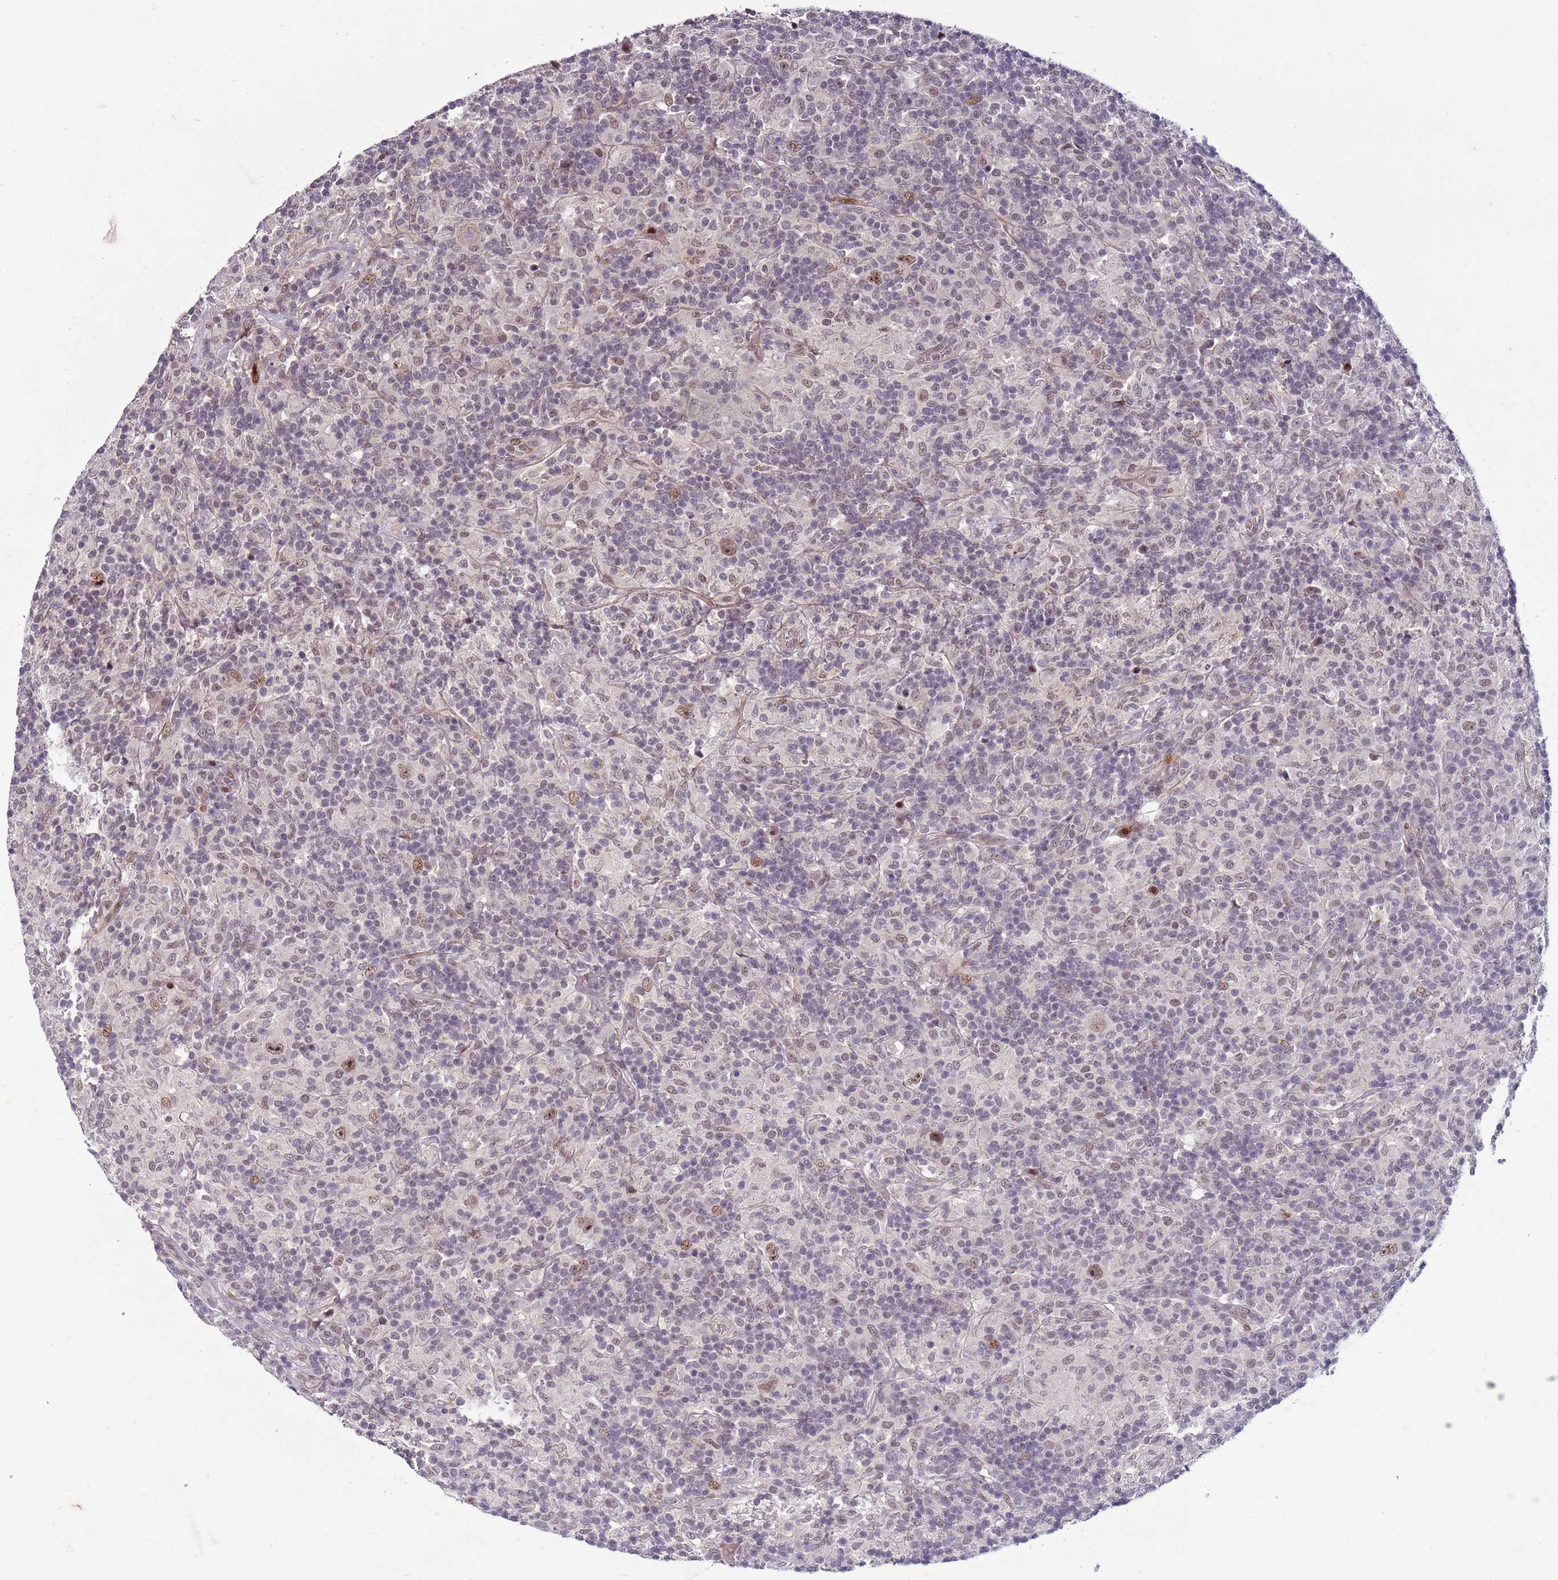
{"staining": {"intensity": "moderate", "quantity": ">75%", "location": "nuclear"}, "tissue": "lymphoma", "cell_type": "Tumor cells", "image_type": "cancer", "snomed": [{"axis": "morphology", "description": "Hodgkin's disease, NOS"}, {"axis": "topography", "description": "Lymph node"}], "caption": "A photomicrograph of human Hodgkin's disease stained for a protein demonstrates moderate nuclear brown staining in tumor cells. (DAB (3,3'-diaminobenzidine) IHC, brown staining for protein, blue staining for nuclei).", "gene": "SHC3", "patient": {"sex": "male", "age": 70}}